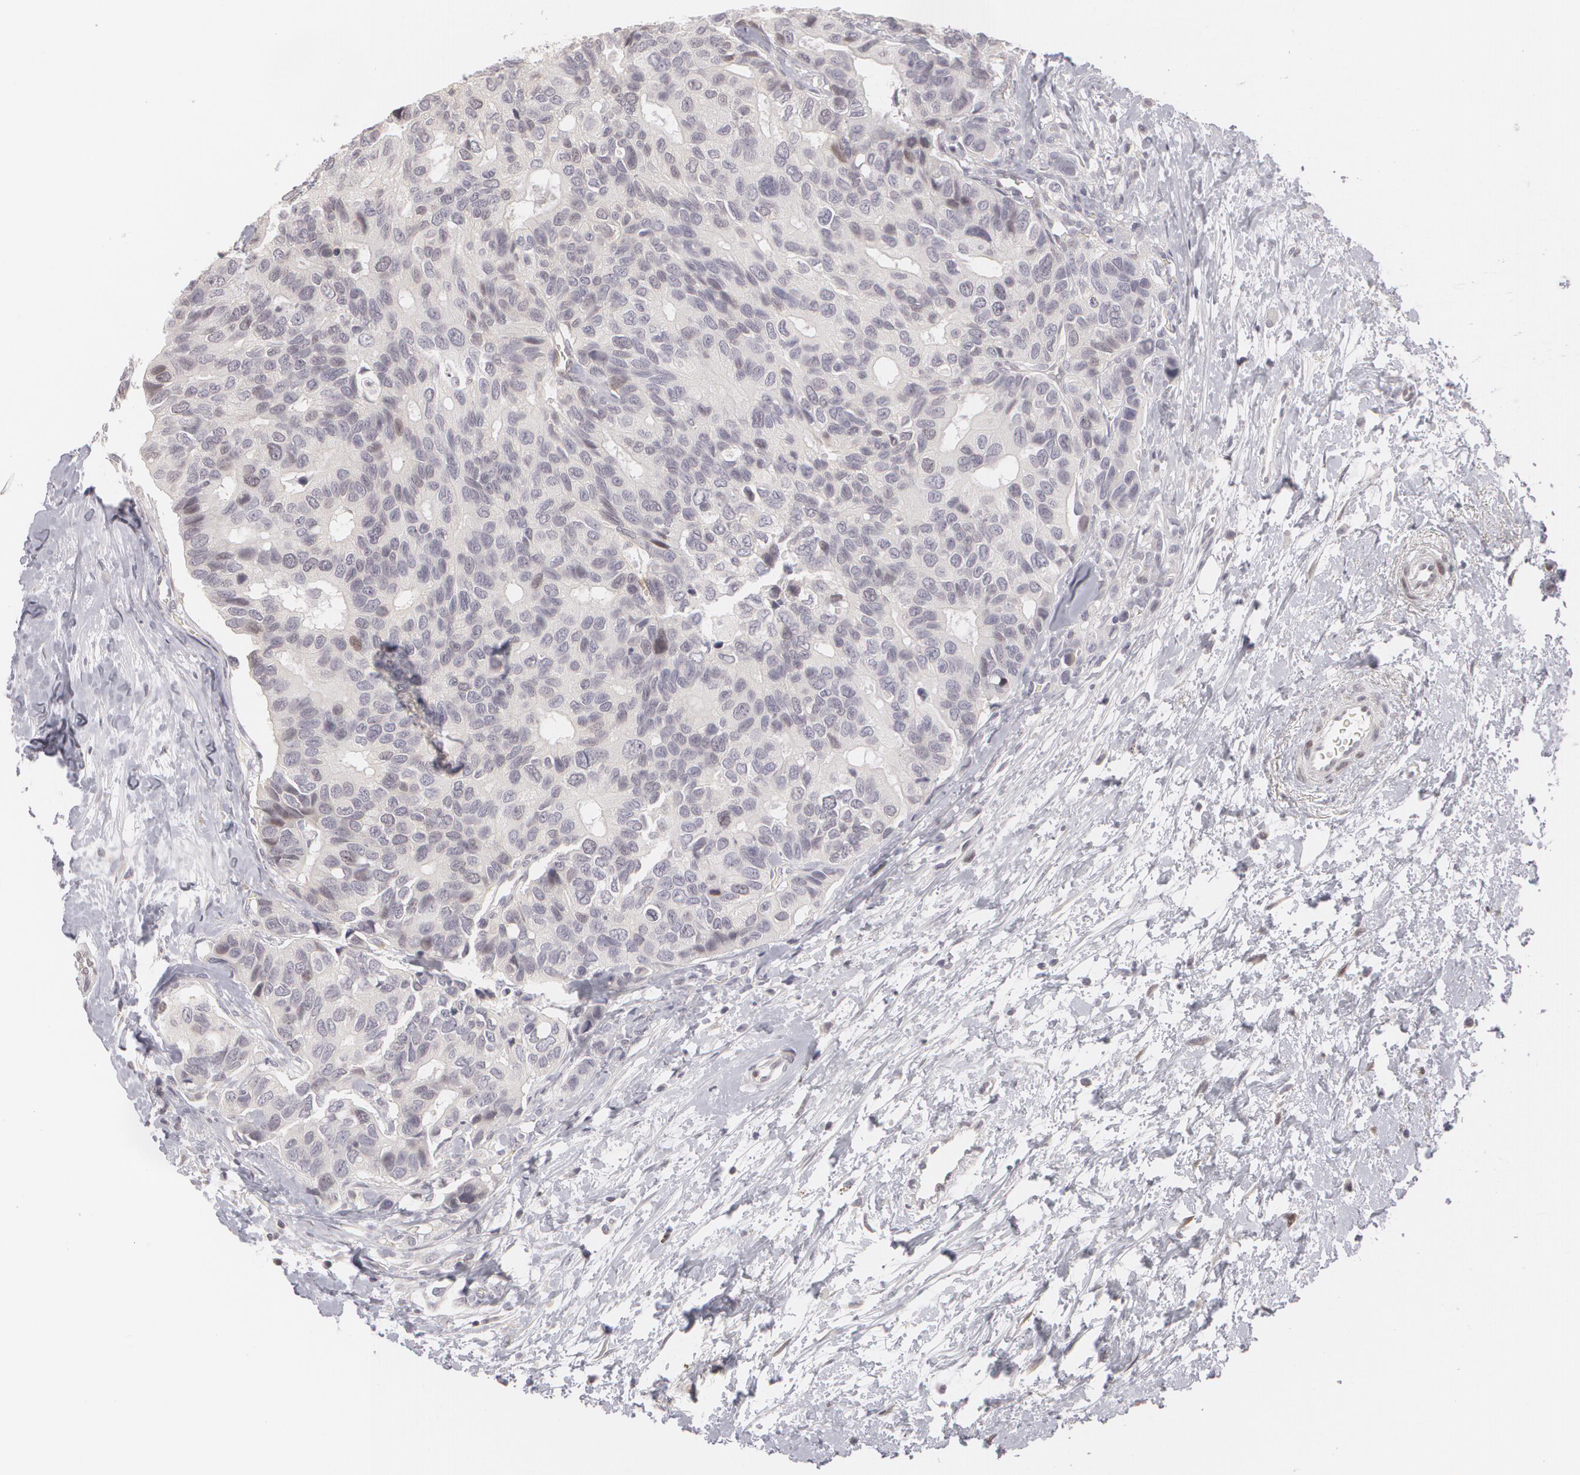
{"staining": {"intensity": "weak", "quantity": "<25%", "location": "nuclear"}, "tissue": "breast cancer", "cell_type": "Tumor cells", "image_type": "cancer", "snomed": [{"axis": "morphology", "description": "Duct carcinoma"}, {"axis": "topography", "description": "Breast"}], "caption": "A high-resolution image shows immunohistochemistry (IHC) staining of breast intraductal carcinoma, which exhibits no significant expression in tumor cells.", "gene": "ZBTB16", "patient": {"sex": "female", "age": 69}}